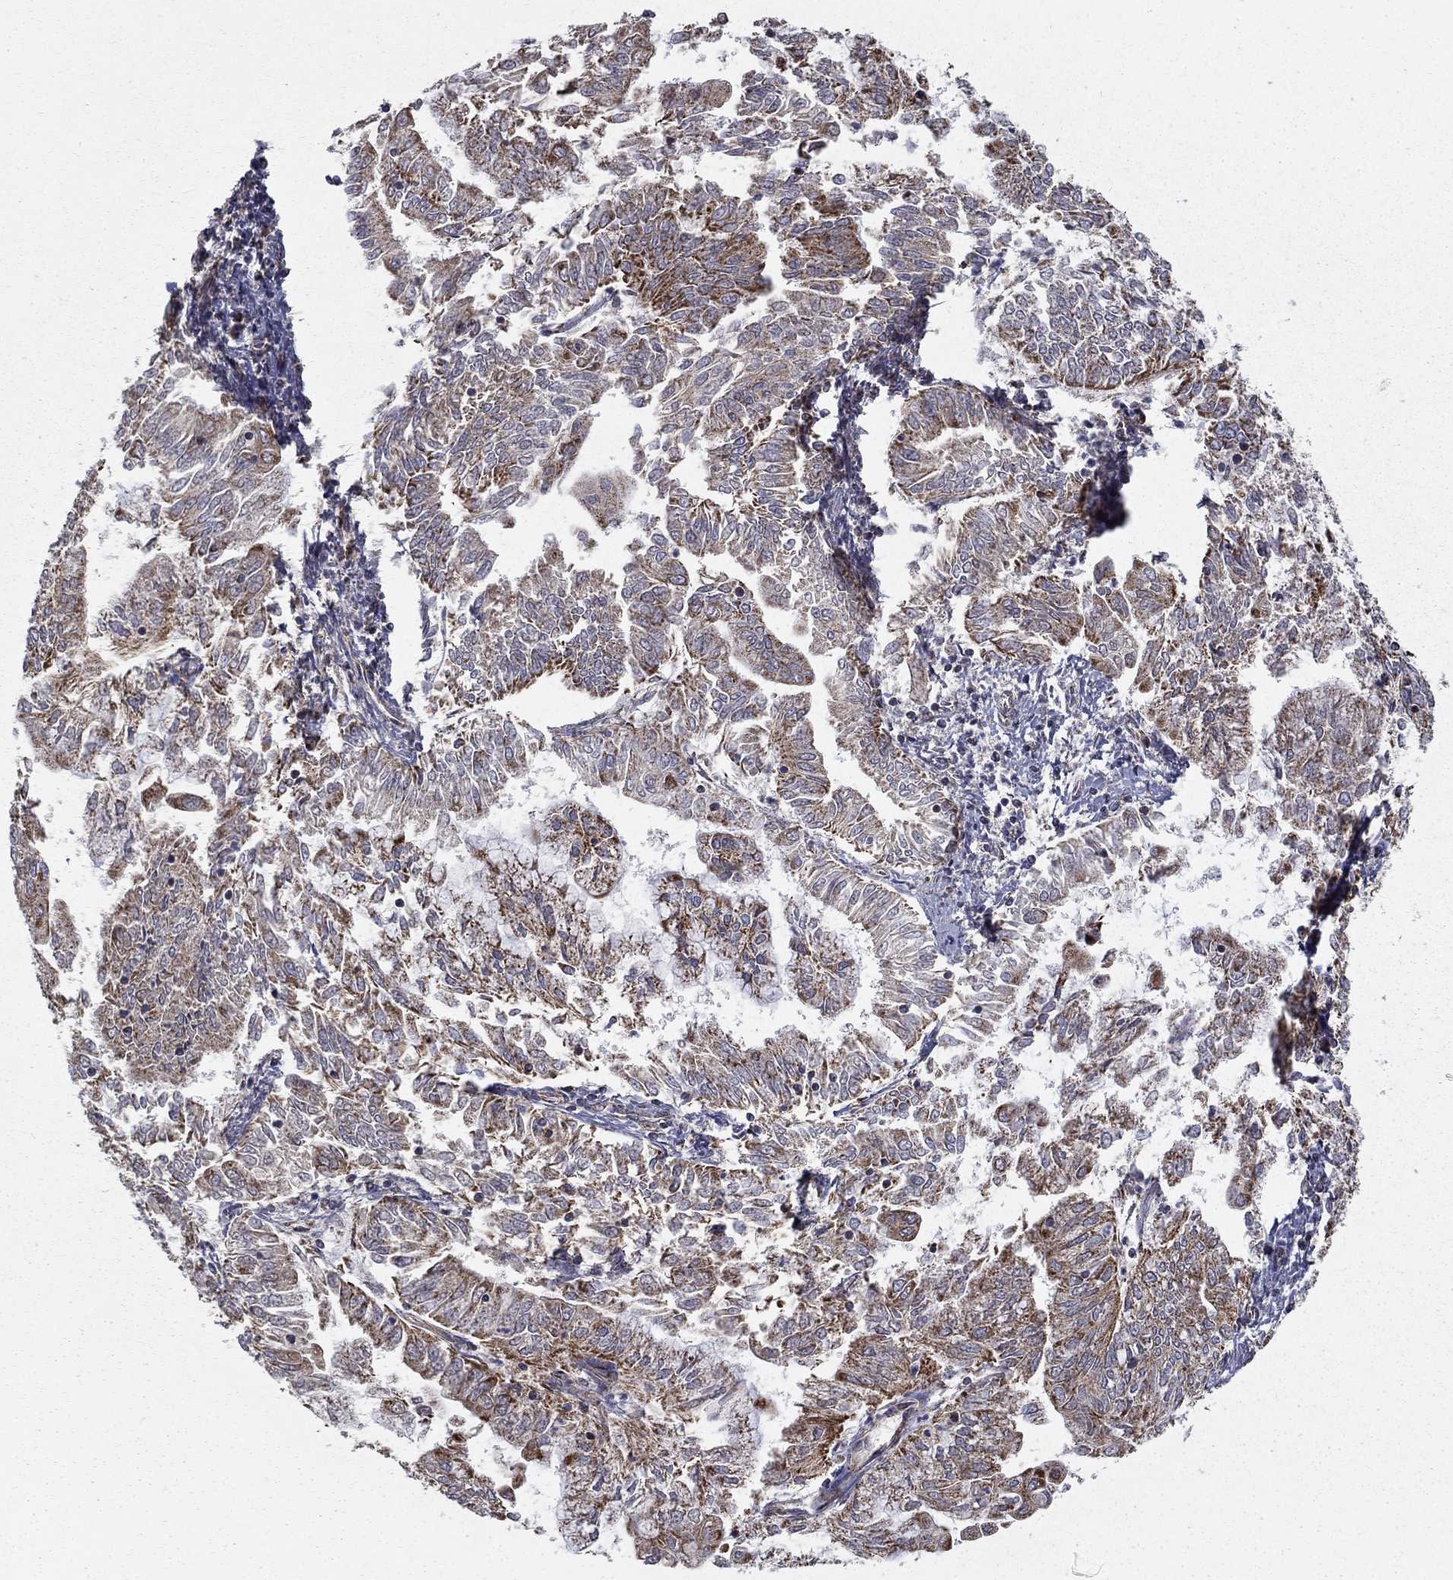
{"staining": {"intensity": "strong", "quantity": "<25%", "location": "cytoplasmic/membranous"}, "tissue": "endometrial cancer", "cell_type": "Tumor cells", "image_type": "cancer", "snomed": [{"axis": "morphology", "description": "Adenocarcinoma, NOS"}, {"axis": "topography", "description": "Endometrium"}], "caption": "This is an image of IHC staining of adenocarcinoma (endometrial), which shows strong positivity in the cytoplasmic/membranous of tumor cells.", "gene": "NDUFS8", "patient": {"sex": "female", "age": 56}}